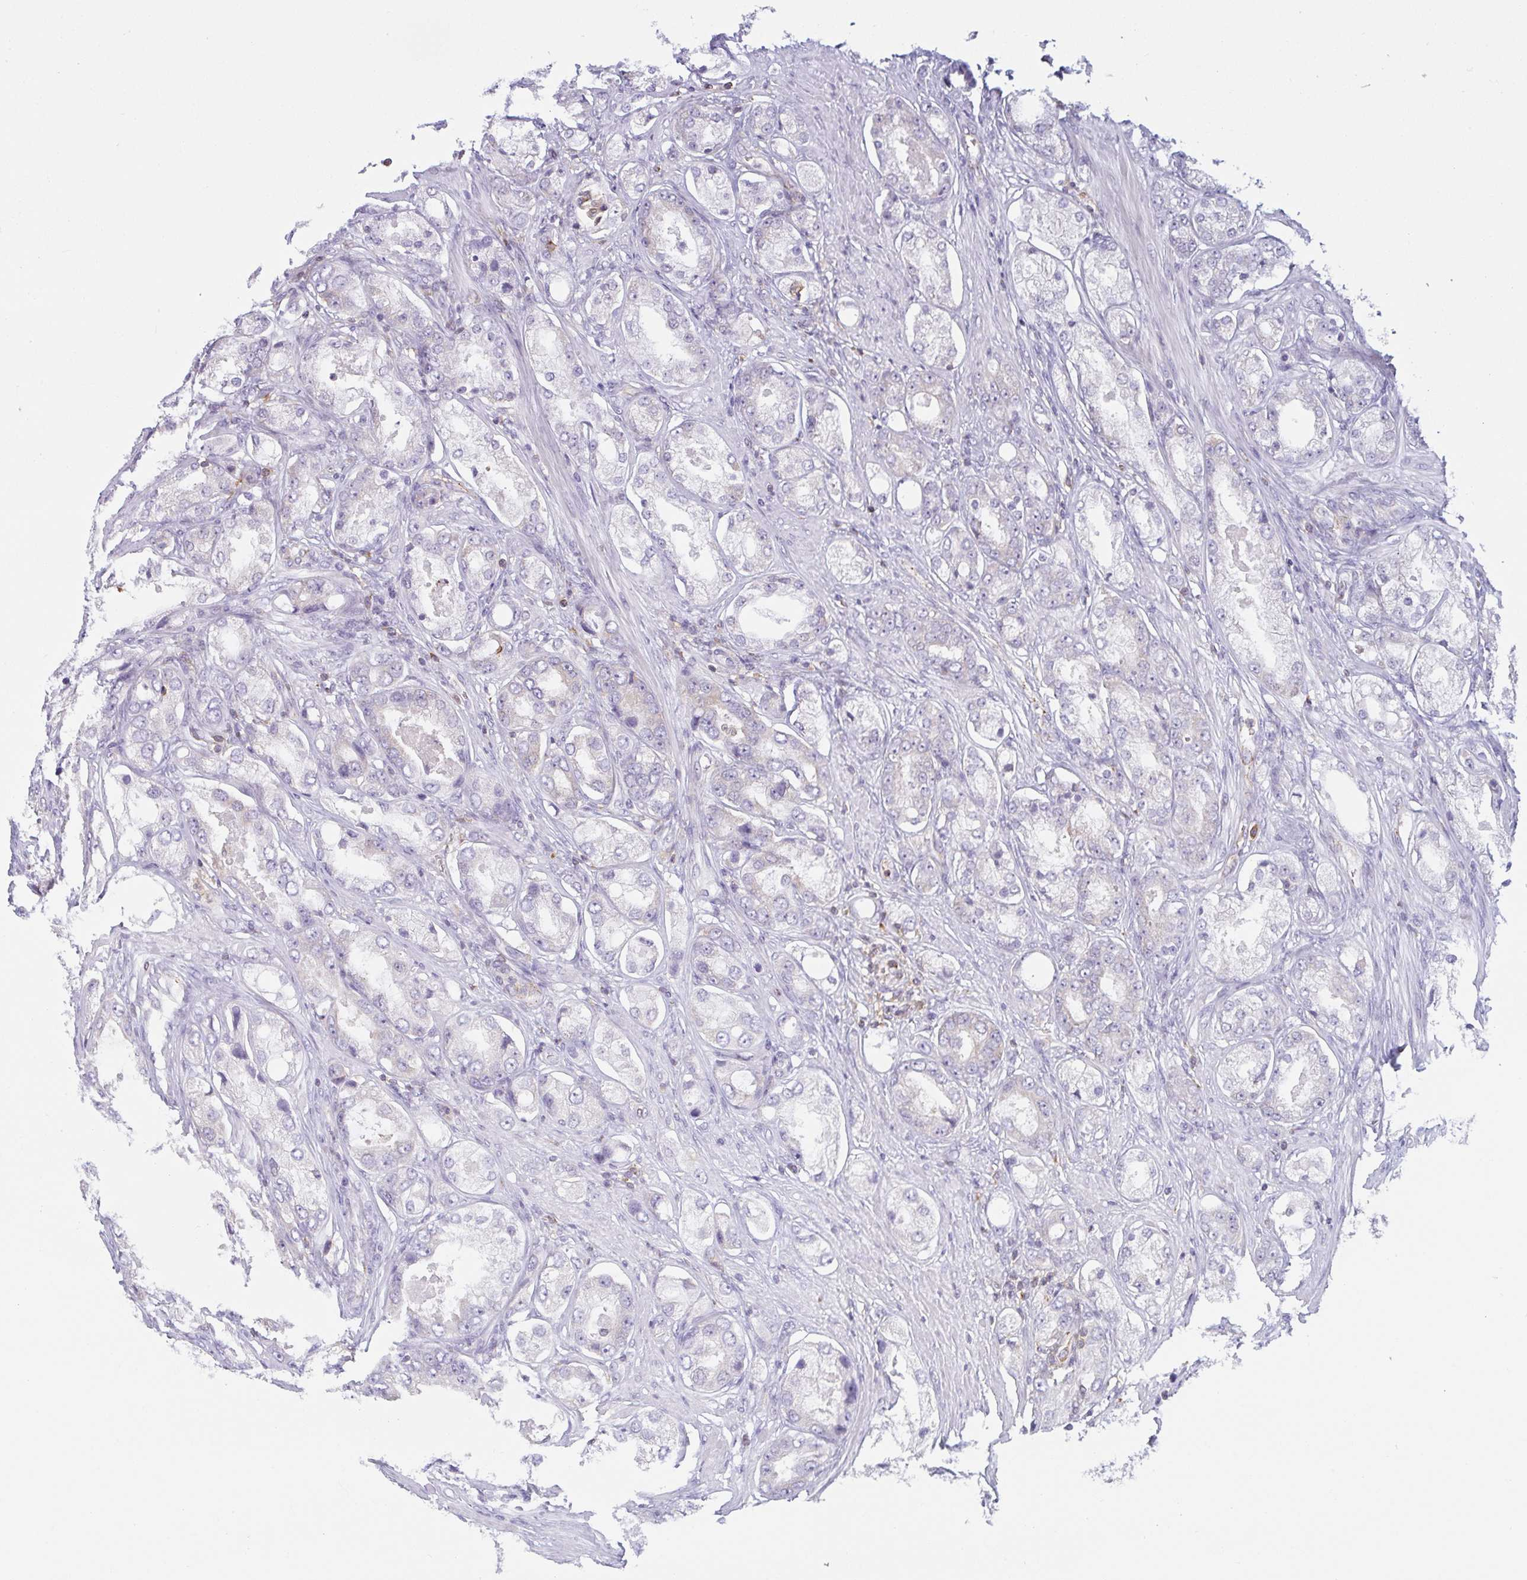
{"staining": {"intensity": "negative", "quantity": "none", "location": "none"}, "tissue": "prostate cancer", "cell_type": "Tumor cells", "image_type": "cancer", "snomed": [{"axis": "morphology", "description": "Adenocarcinoma, Low grade"}, {"axis": "topography", "description": "Prostate"}], "caption": "Immunohistochemical staining of human prostate cancer (adenocarcinoma (low-grade)) shows no significant staining in tumor cells.", "gene": "CD80", "patient": {"sex": "male", "age": 68}}